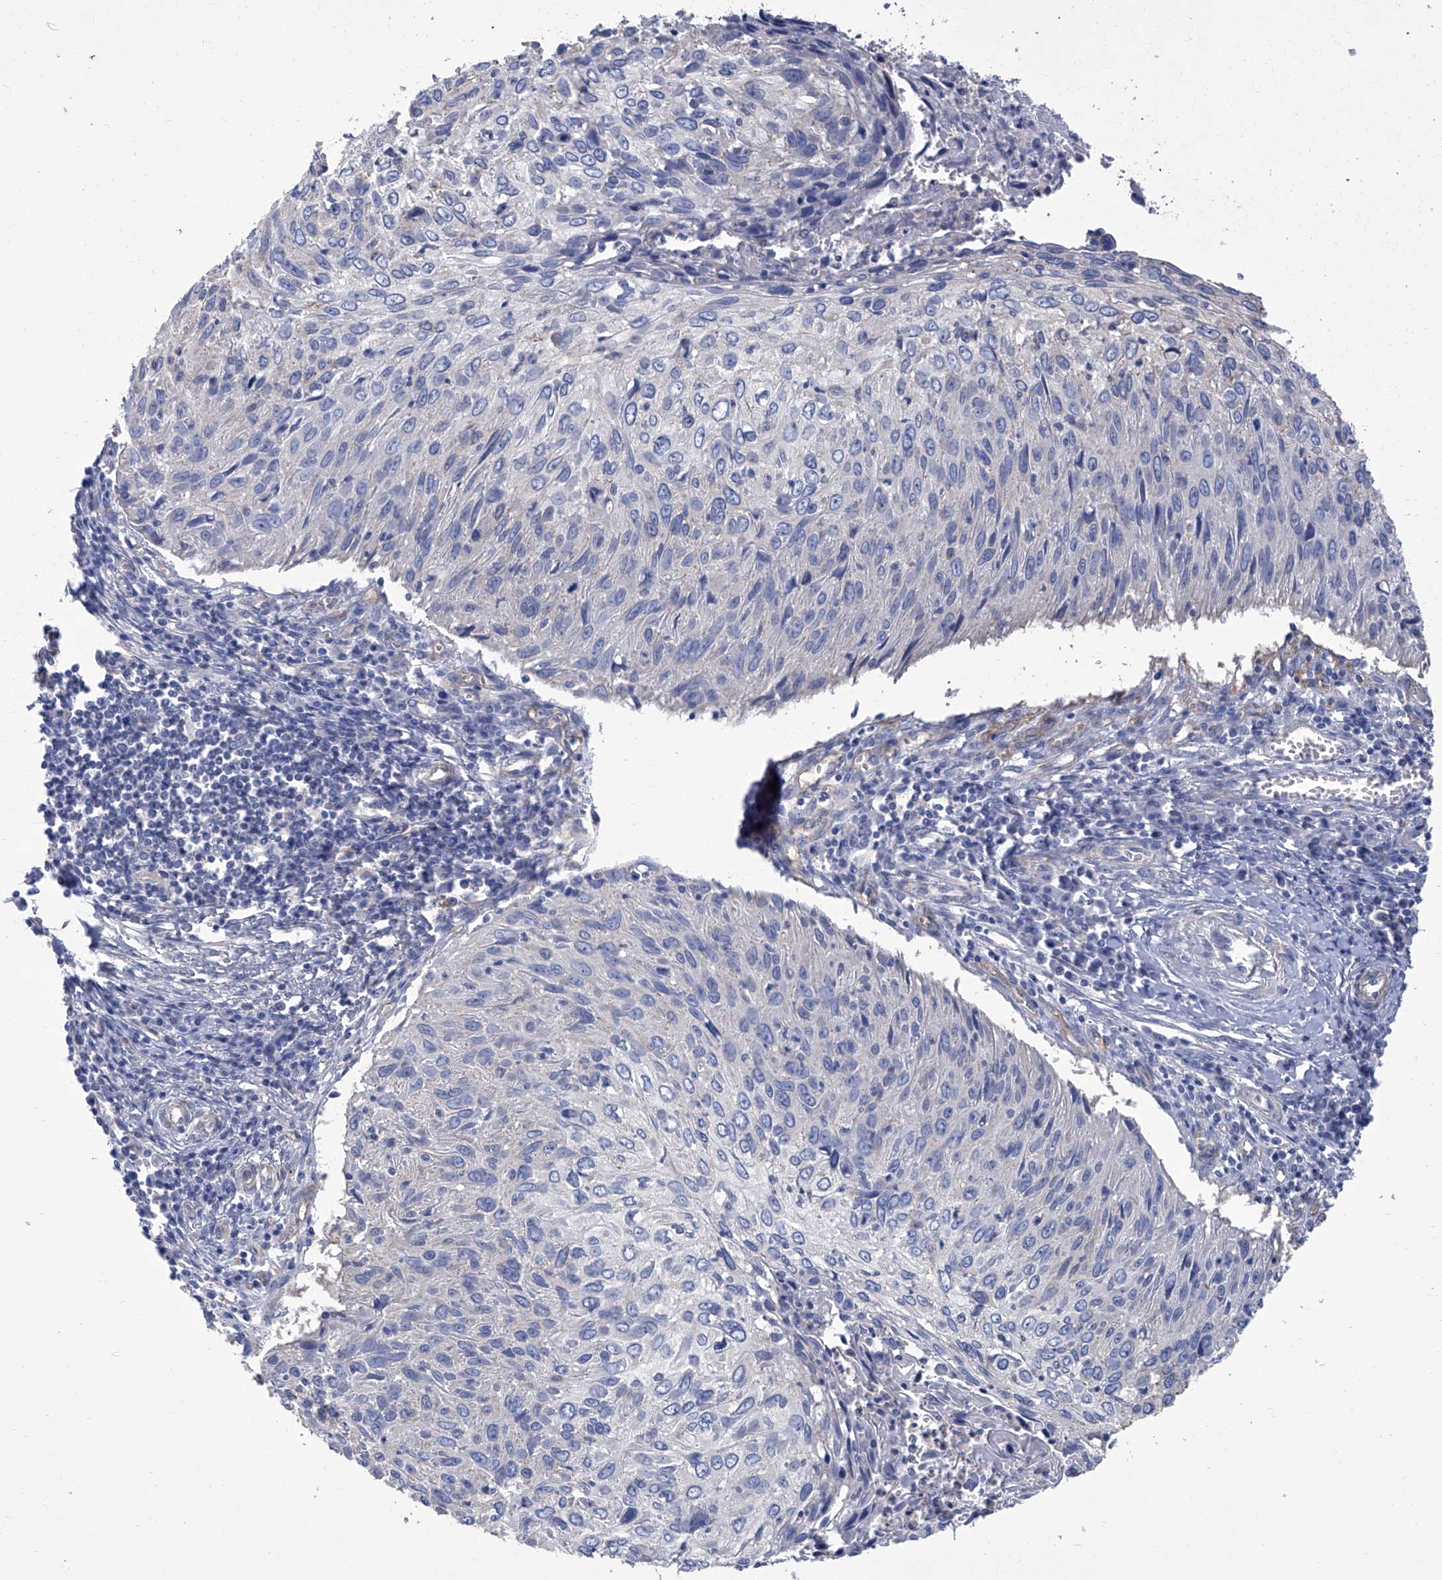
{"staining": {"intensity": "negative", "quantity": "none", "location": "none"}, "tissue": "cervical cancer", "cell_type": "Tumor cells", "image_type": "cancer", "snomed": [{"axis": "morphology", "description": "Squamous cell carcinoma, NOS"}, {"axis": "topography", "description": "Cervix"}], "caption": "DAB (3,3'-diaminobenzidine) immunohistochemical staining of squamous cell carcinoma (cervical) demonstrates no significant expression in tumor cells.", "gene": "SMS", "patient": {"sex": "female", "age": 51}}